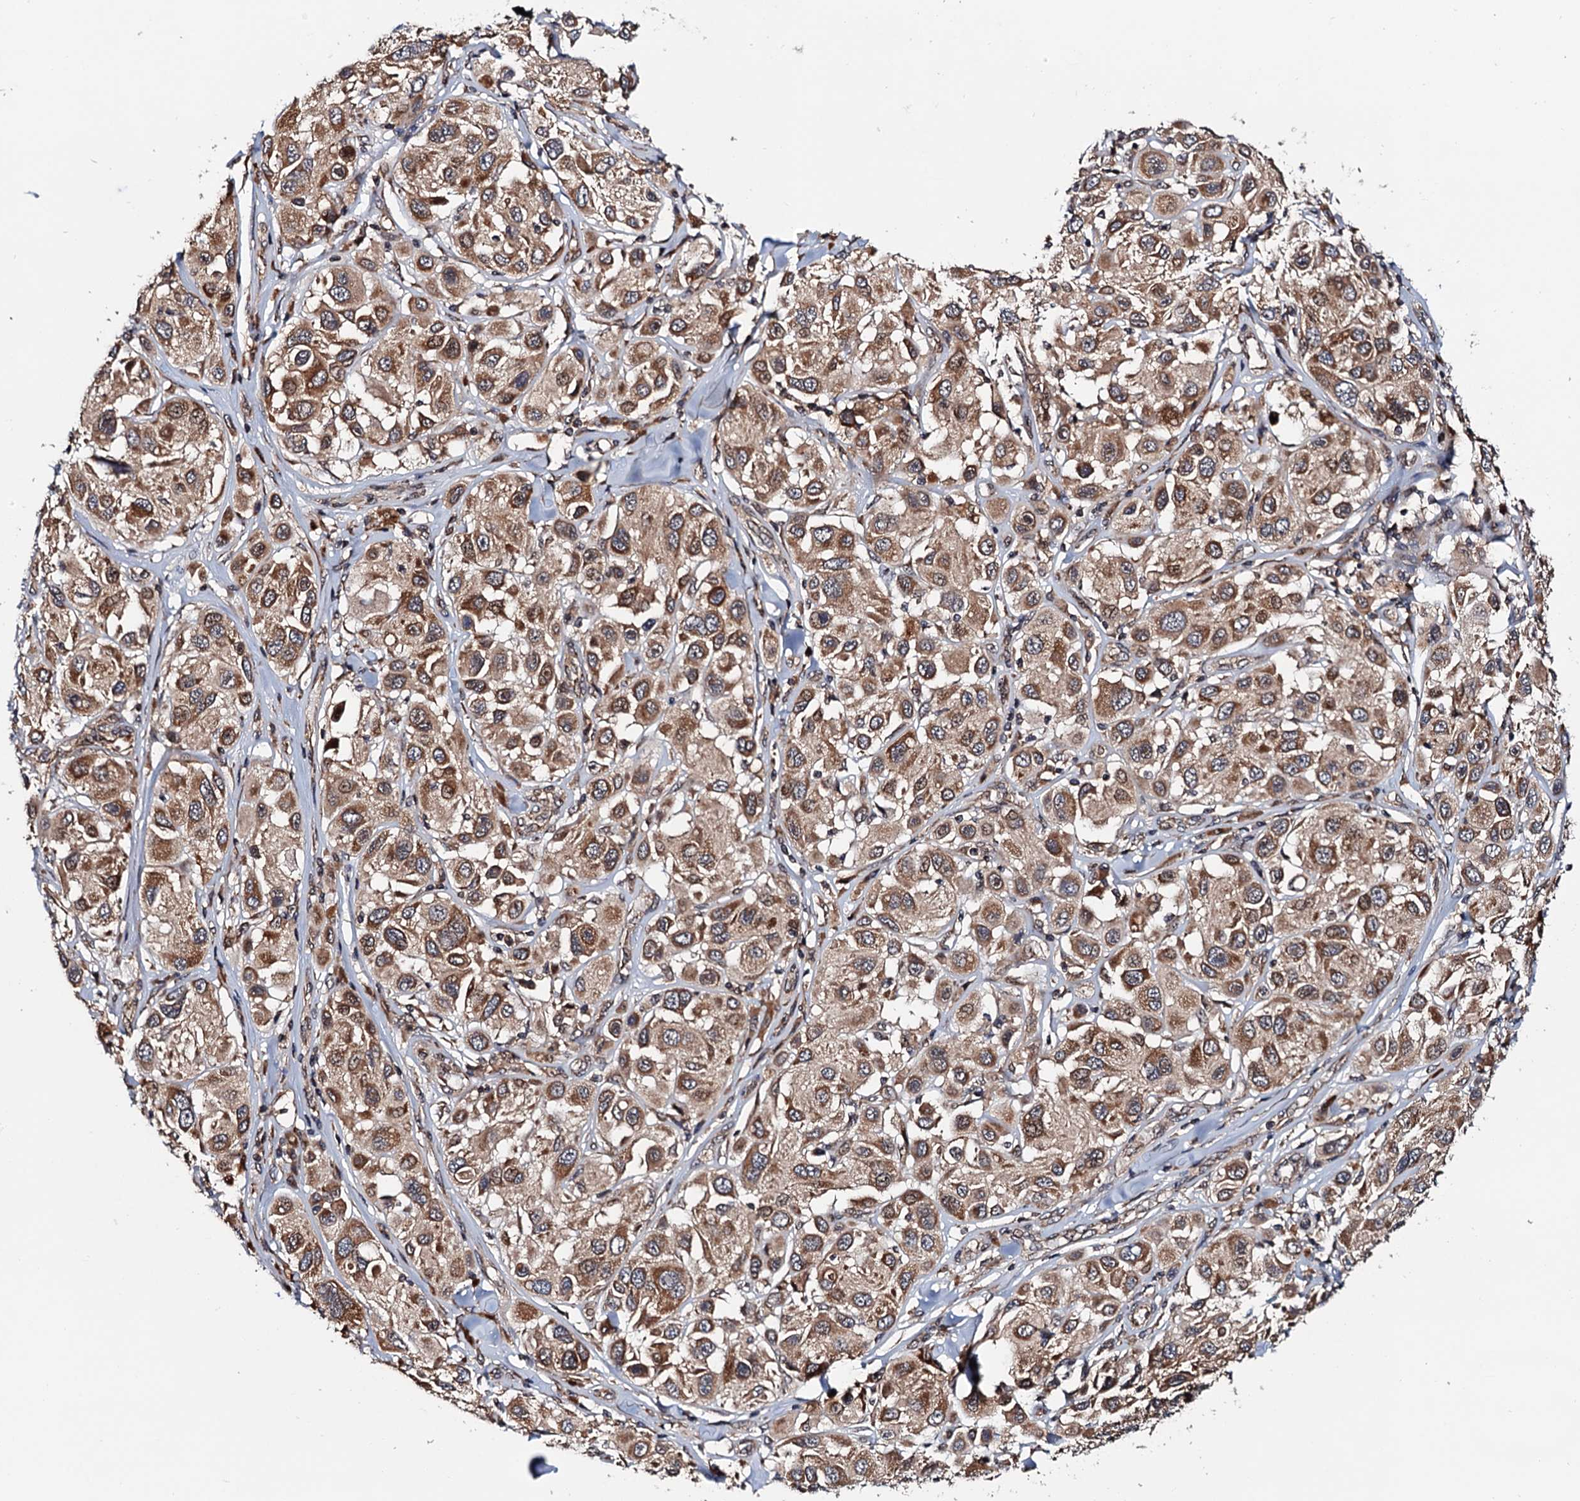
{"staining": {"intensity": "moderate", "quantity": ">75%", "location": "cytoplasmic/membranous"}, "tissue": "melanoma", "cell_type": "Tumor cells", "image_type": "cancer", "snomed": [{"axis": "morphology", "description": "Malignant melanoma, Metastatic site"}, {"axis": "topography", "description": "Skin"}], "caption": "Approximately >75% of tumor cells in human melanoma demonstrate moderate cytoplasmic/membranous protein staining as visualized by brown immunohistochemical staining.", "gene": "NAA16", "patient": {"sex": "male", "age": 41}}